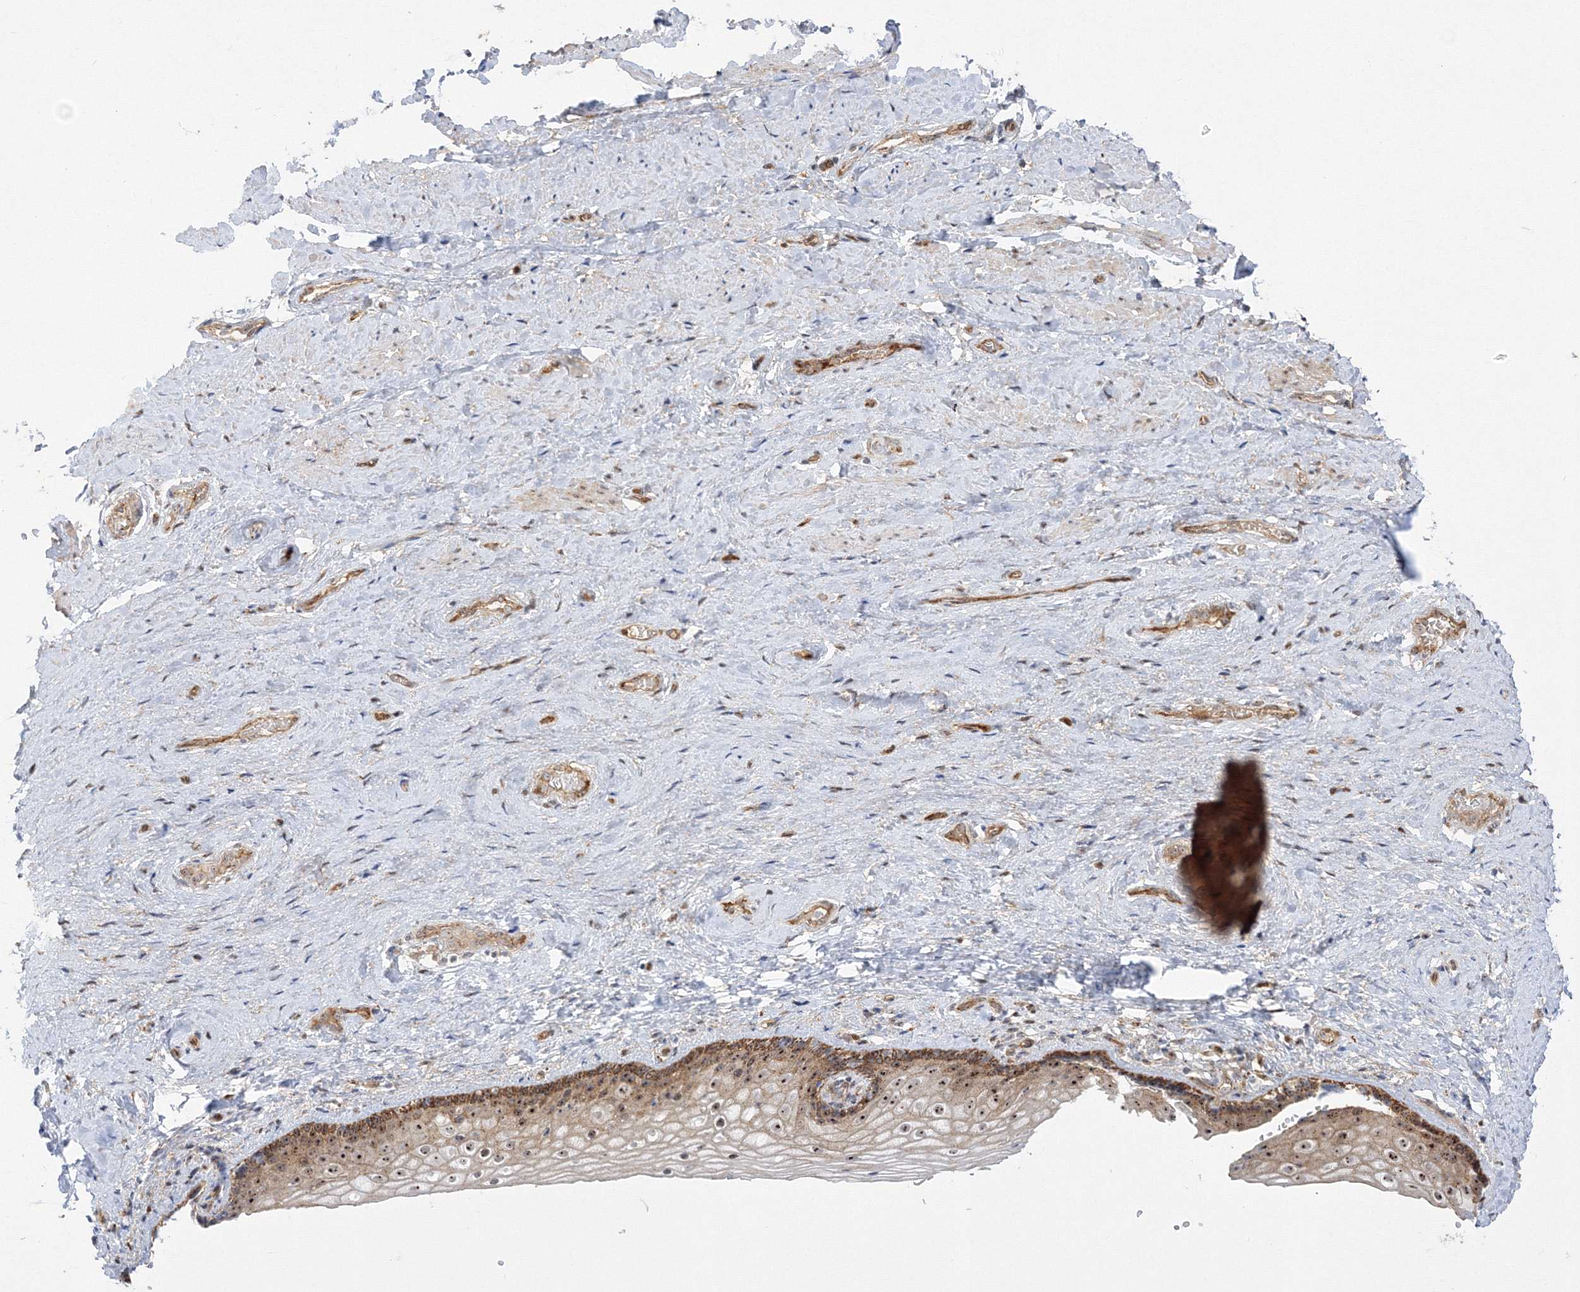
{"staining": {"intensity": "moderate", "quantity": ">75%", "location": "cytoplasmic/membranous,nuclear"}, "tissue": "vagina", "cell_type": "Squamous epithelial cells", "image_type": "normal", "snomed": [{"axis": "morphology", "description": "Normal tissue, NOS"}, {"axis": "topography", "description": "Vagina"}], "caption": "DAB (3,3'-diaminobenzidine) immunohistochemical staining of unremarkable human vagina demonstrates moderate cytoplasmic/membranous,nuclear protein expression in about >75% of squamous epithelial cells. Nuclei are stained in blue.", "gene": "NPM3", "patient": {"sex": "female", "age": 46}}